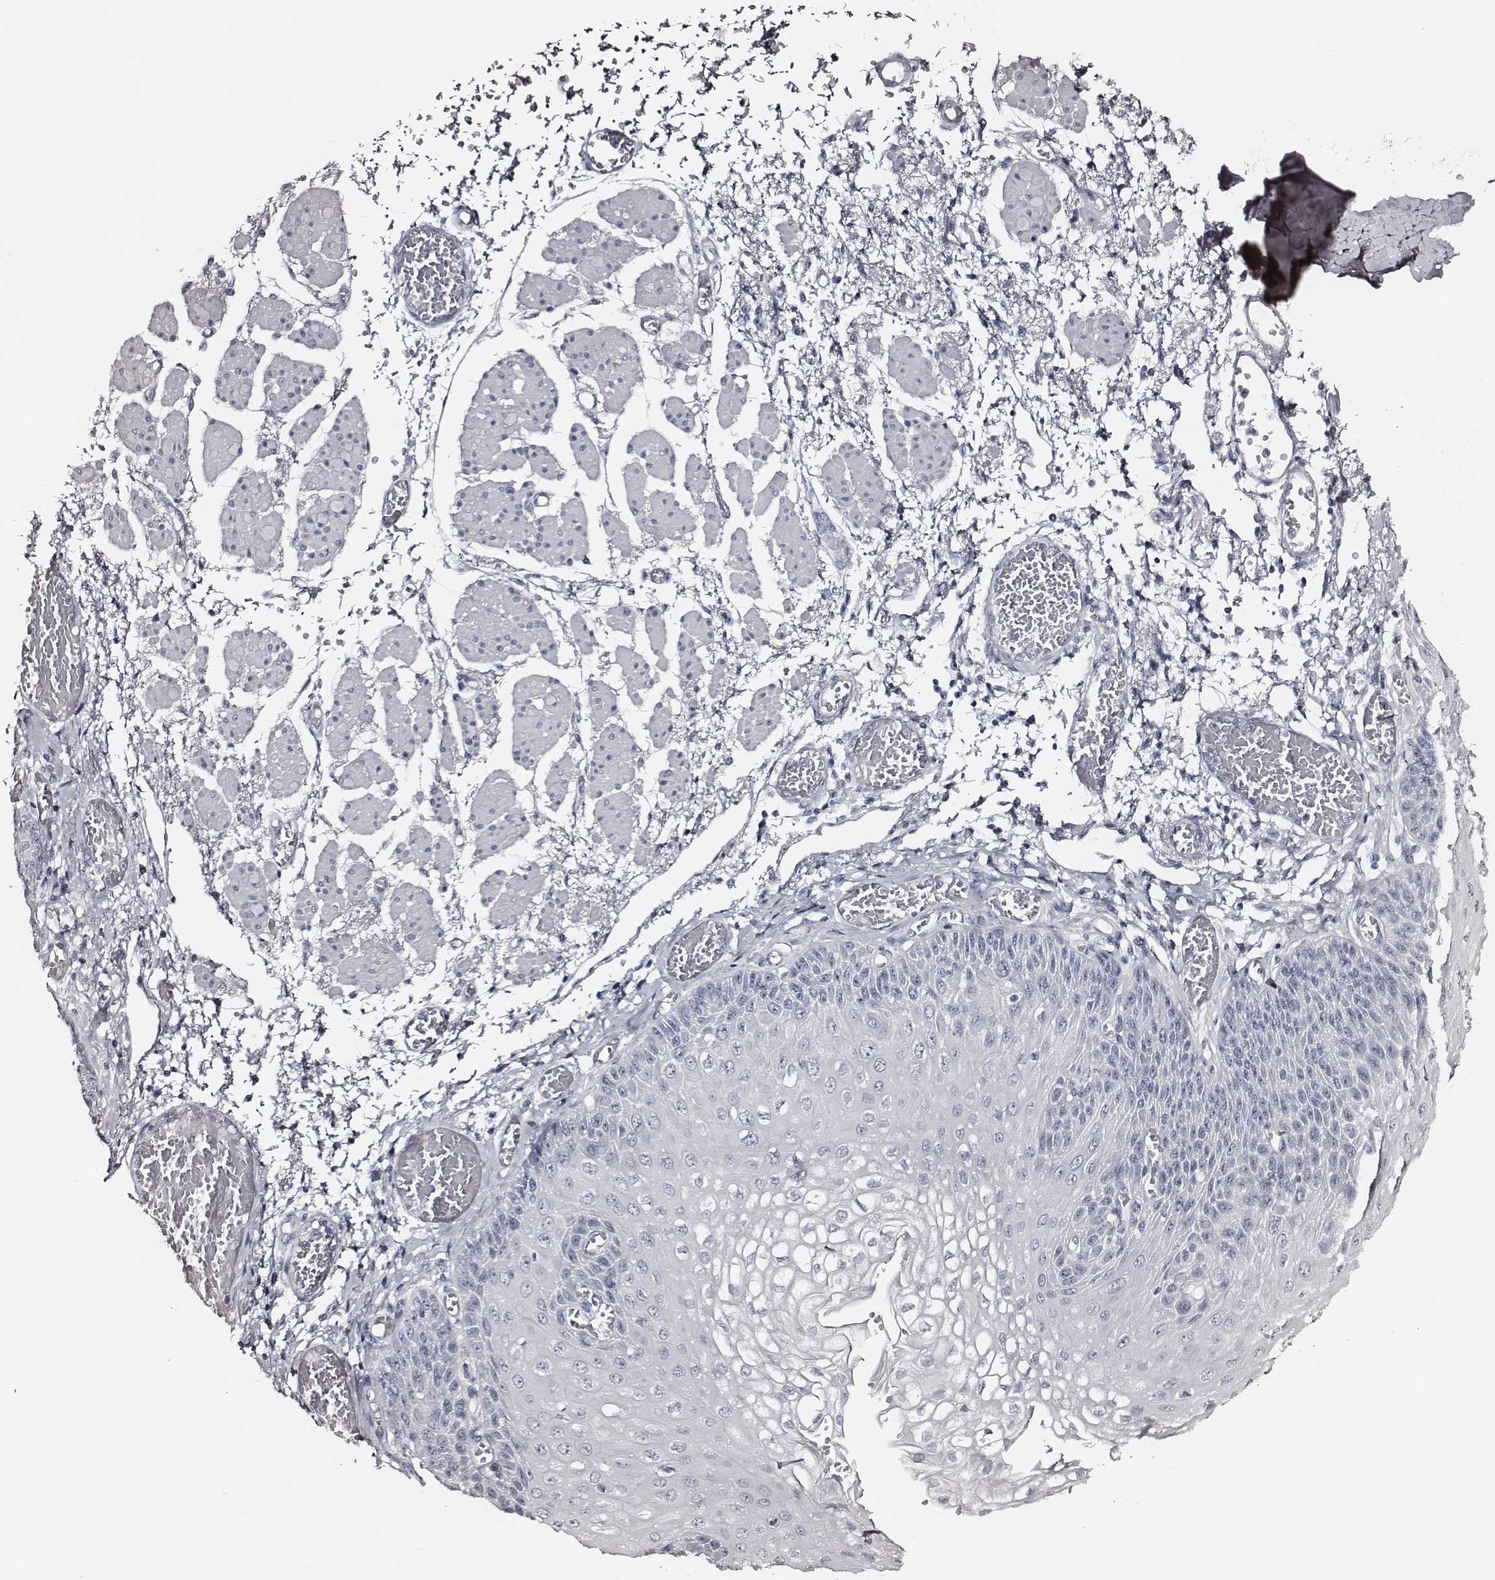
{"staining": {"intensity": "negative", "quantity": "none", "location": "none"}, "tissue": "esophagus", "cell_type": "Squamous epithelial cells", "image_type": "normal", "snomed": [{"axis": "morphology", "description": "Normal tissue, NOS"}, {"axis": "morphology", "description": "Adenocarcinoma, NOS"}, {"axis": "topography", "description": "Esophagus"}], "caption": "Protein analysis of unremarkable esophagus reveals no significant expression in squamous epithelial cells. (DAB IHC with hematoxylin counter stain).", "gene": "DPEP1", "patient": {"sex": "male", "age": 81}}